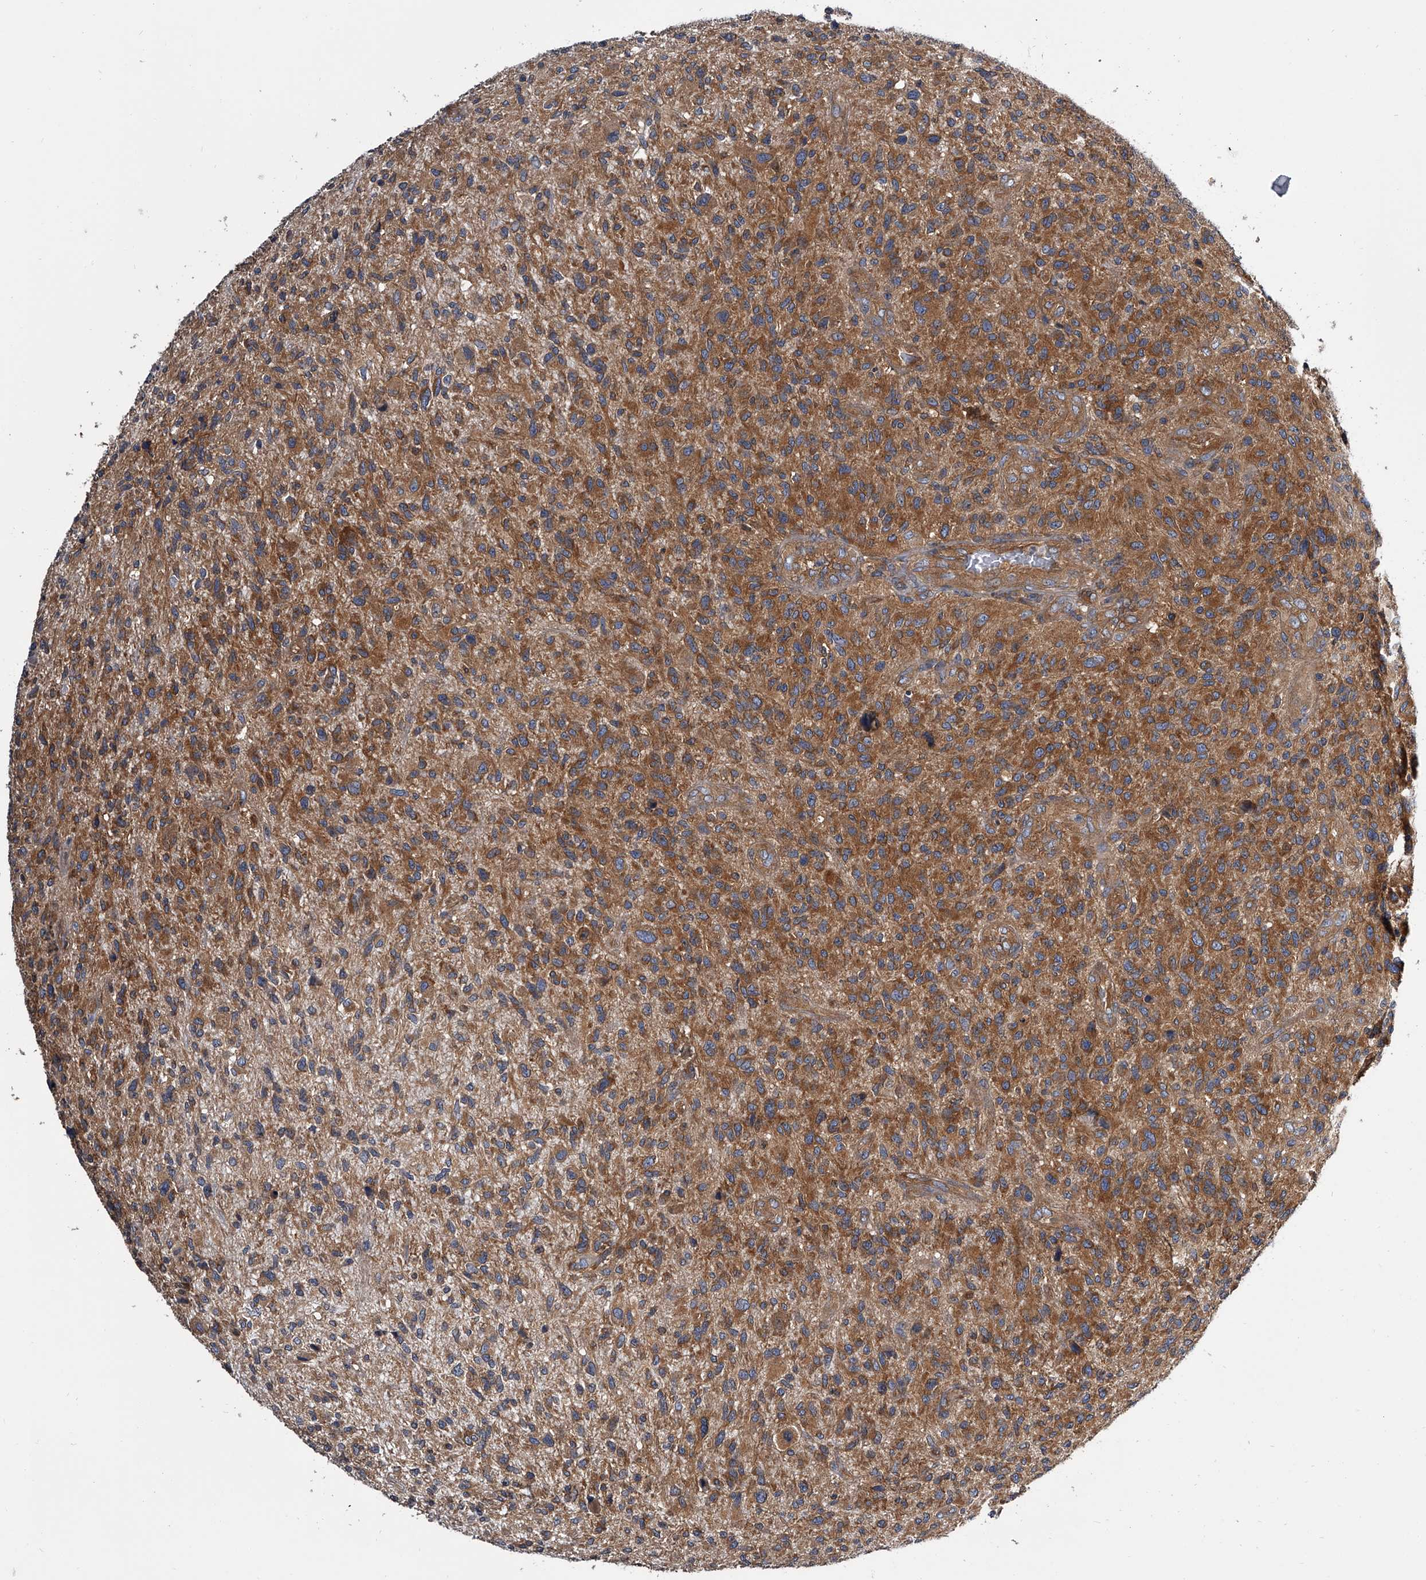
{"staining": {"intensity": "strong", "quantity": "25%-75%", "location": "cytoplasmic/membranous"}, "tissue": "glioma", "cell_type": "Tumor cells", "image_type": "cancer", "snomed": [{"axis": "morphology", "description": "Glioma, malignant, High grade"}, {"axis": "topography", "description": "Brain"}], "caption": "Immunohistochemical staining of glioma shows high levels of strong cytoplasmic/membranous expression in about 25%-75% of tumor cells.", "gene": "GAPVD1", "patient": {"sex": "male", "age": 47}}